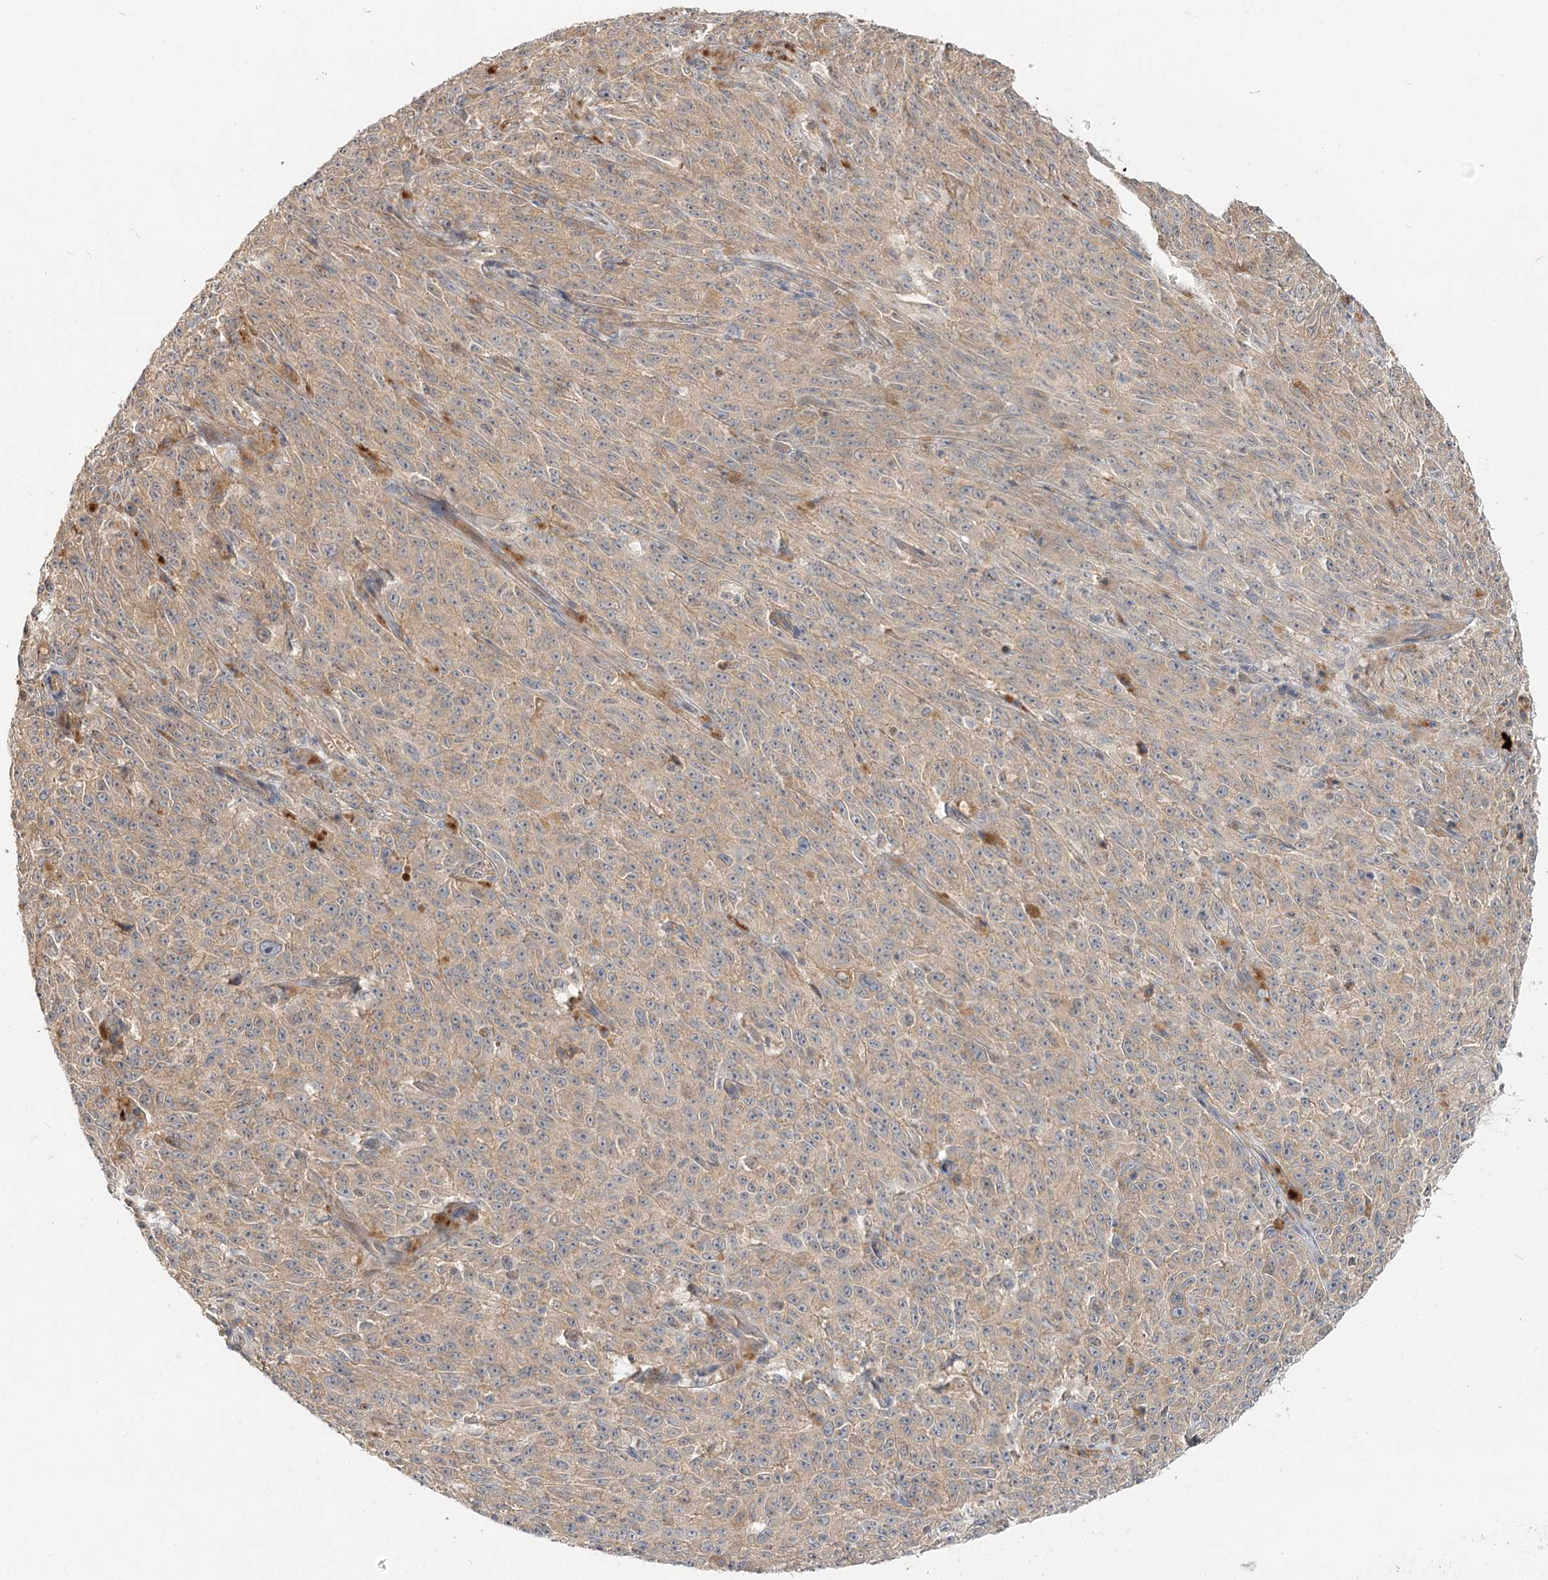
{"staining": {"intensity": "weak", "quantity": "25%-75%", "location": "cytoplasmic/membranous"}, "tissue": "melanoma", "cell_type": "Tumor cells", "image_type": "cancer", "snomed": [{"axis": "morphology", "description": "Malignant melanoma, NOS"}, {"axis": "topography", "description": "Skin"}], "caption": "Protein expression analysis of human melanoma reveals weak cytoplasmic/membranous positivity in approximately 25%-75% of tumor cells. (DAB (3,3'-diaminobenzidine) = brown stain, brightfield microscopy at high magnification).", "gene": "GUCY2C", "patient": {"sex": "female", "age": 82}}